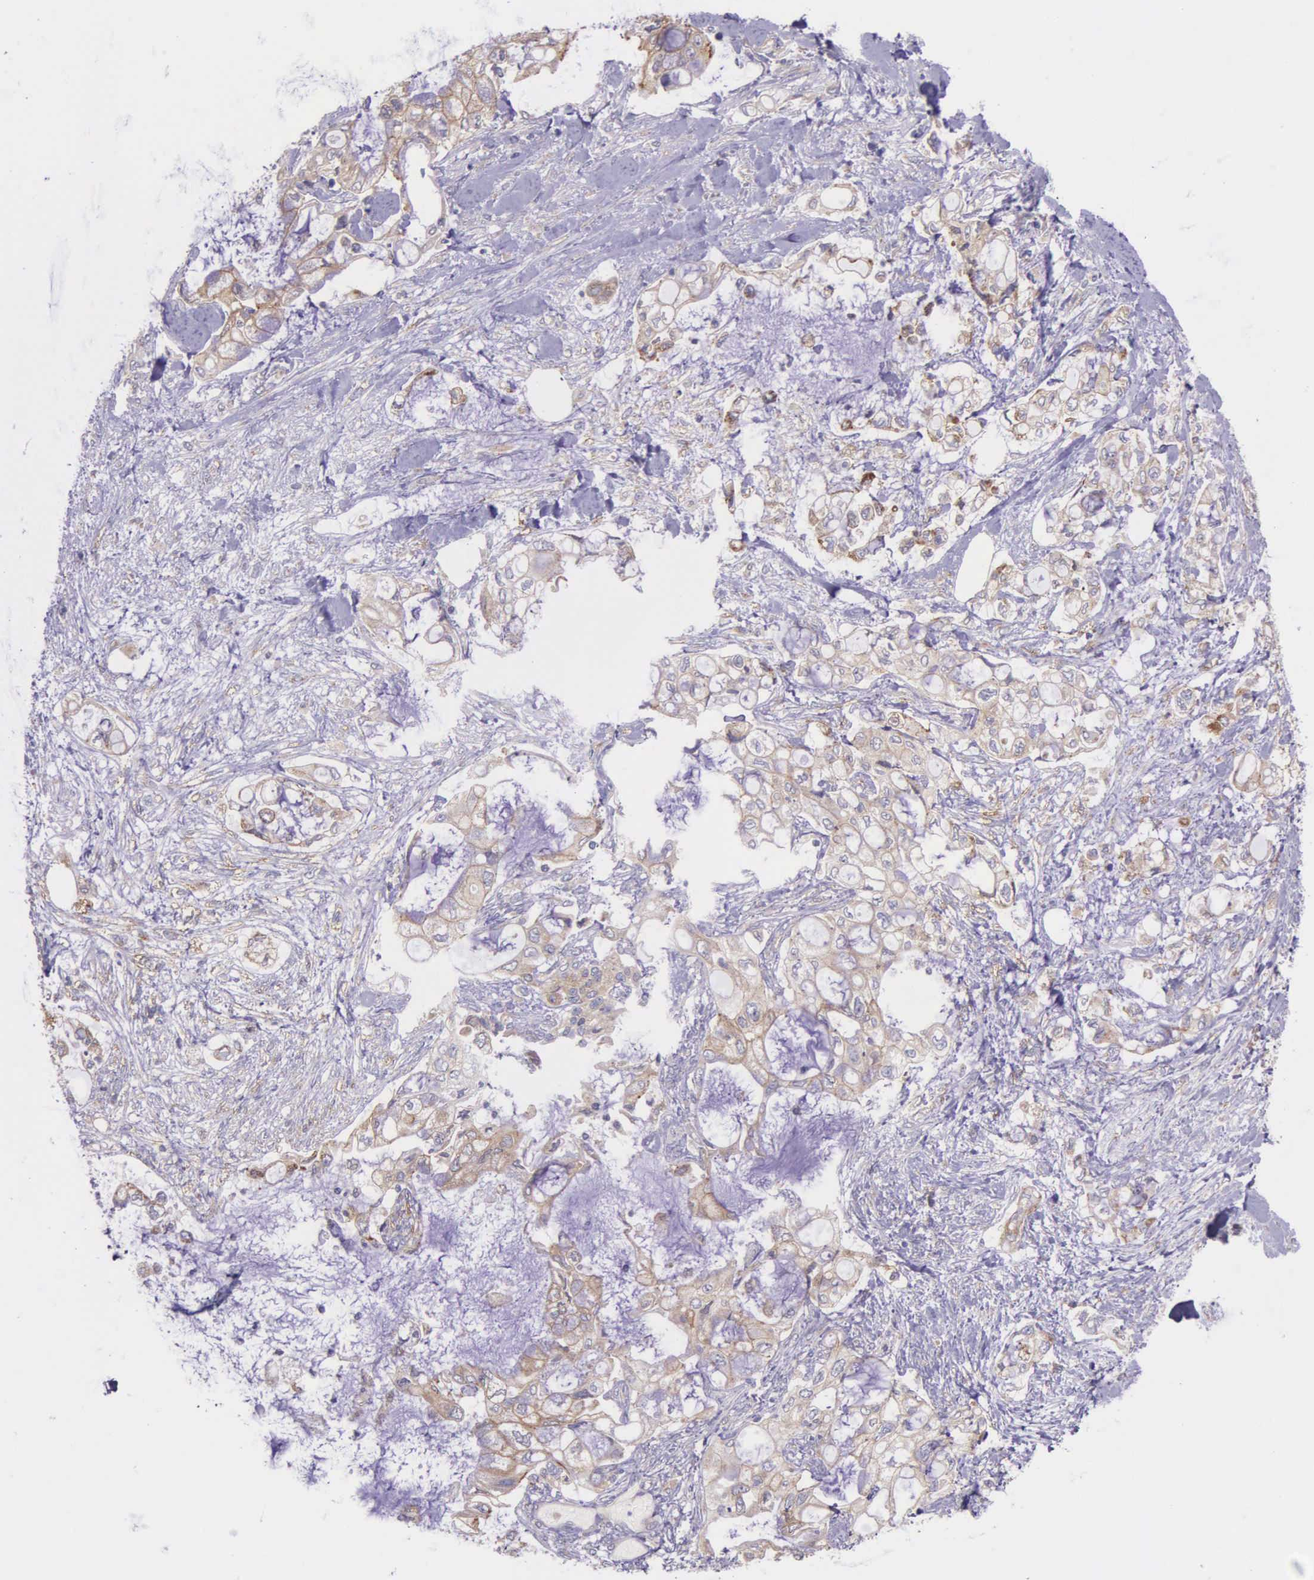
{"staining": {"intensity": "weak", "quantity": "25%-75%", "location": "cytoplasmic/membranous"}, "tissue": "pancreatic cancer", "cell_type": "Tumor cells", "image_type": "cancer", "snomed": [{"axis": "morphology", "description": "Adenocarcinoma, NOS"}, {"axis": "topography", "description": "Pancreas"}], "caption": "Tumor cells exhibit low levels of weak cytoplasmic/membranous staining in approximately 25%-75% of cells in pancreatic adenocarcinoma.", "gene": "NSDHL", "patient": {"sex": "female", "age": 70}}